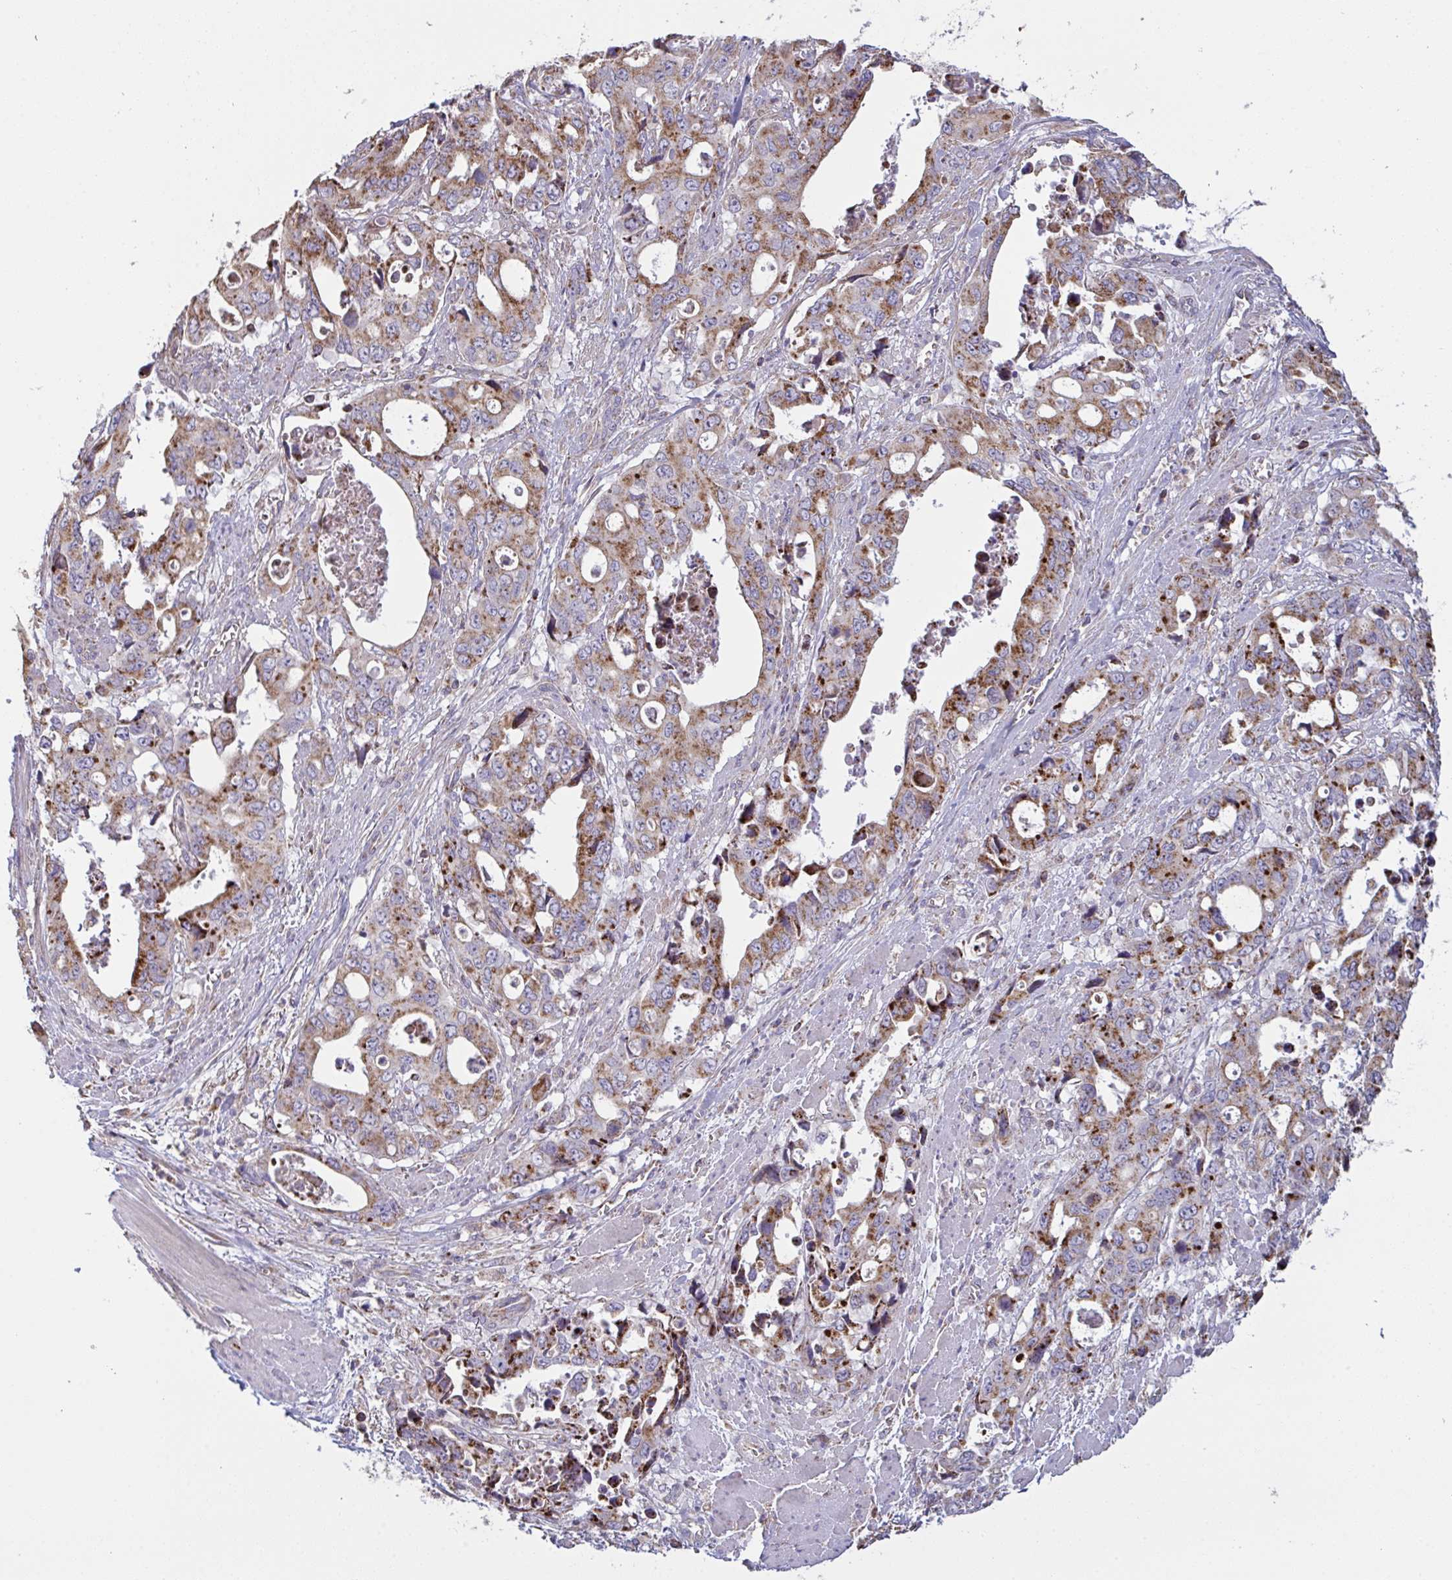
{"staining": {"intensity": "moderate", "quantity": ">75%", "location": "cytoplasmic/membranous"}, "tissue": "stomach cancer", "cell_type": "Tumor cells", "image_type": "cancer", "snomed": [{"axis": "morphology", "description": "Adenocarcinoma, NOS"}, {"axis": "topography", "description": "Stomach, upper"}], "caption": "Stomach cancer stained with a brown dye shows moderate cytoplasmic/membranous positive staining in about >75% of tumor cells.", "gene": "MICOS10", "patient": {"sex": "male", "age": 74}}